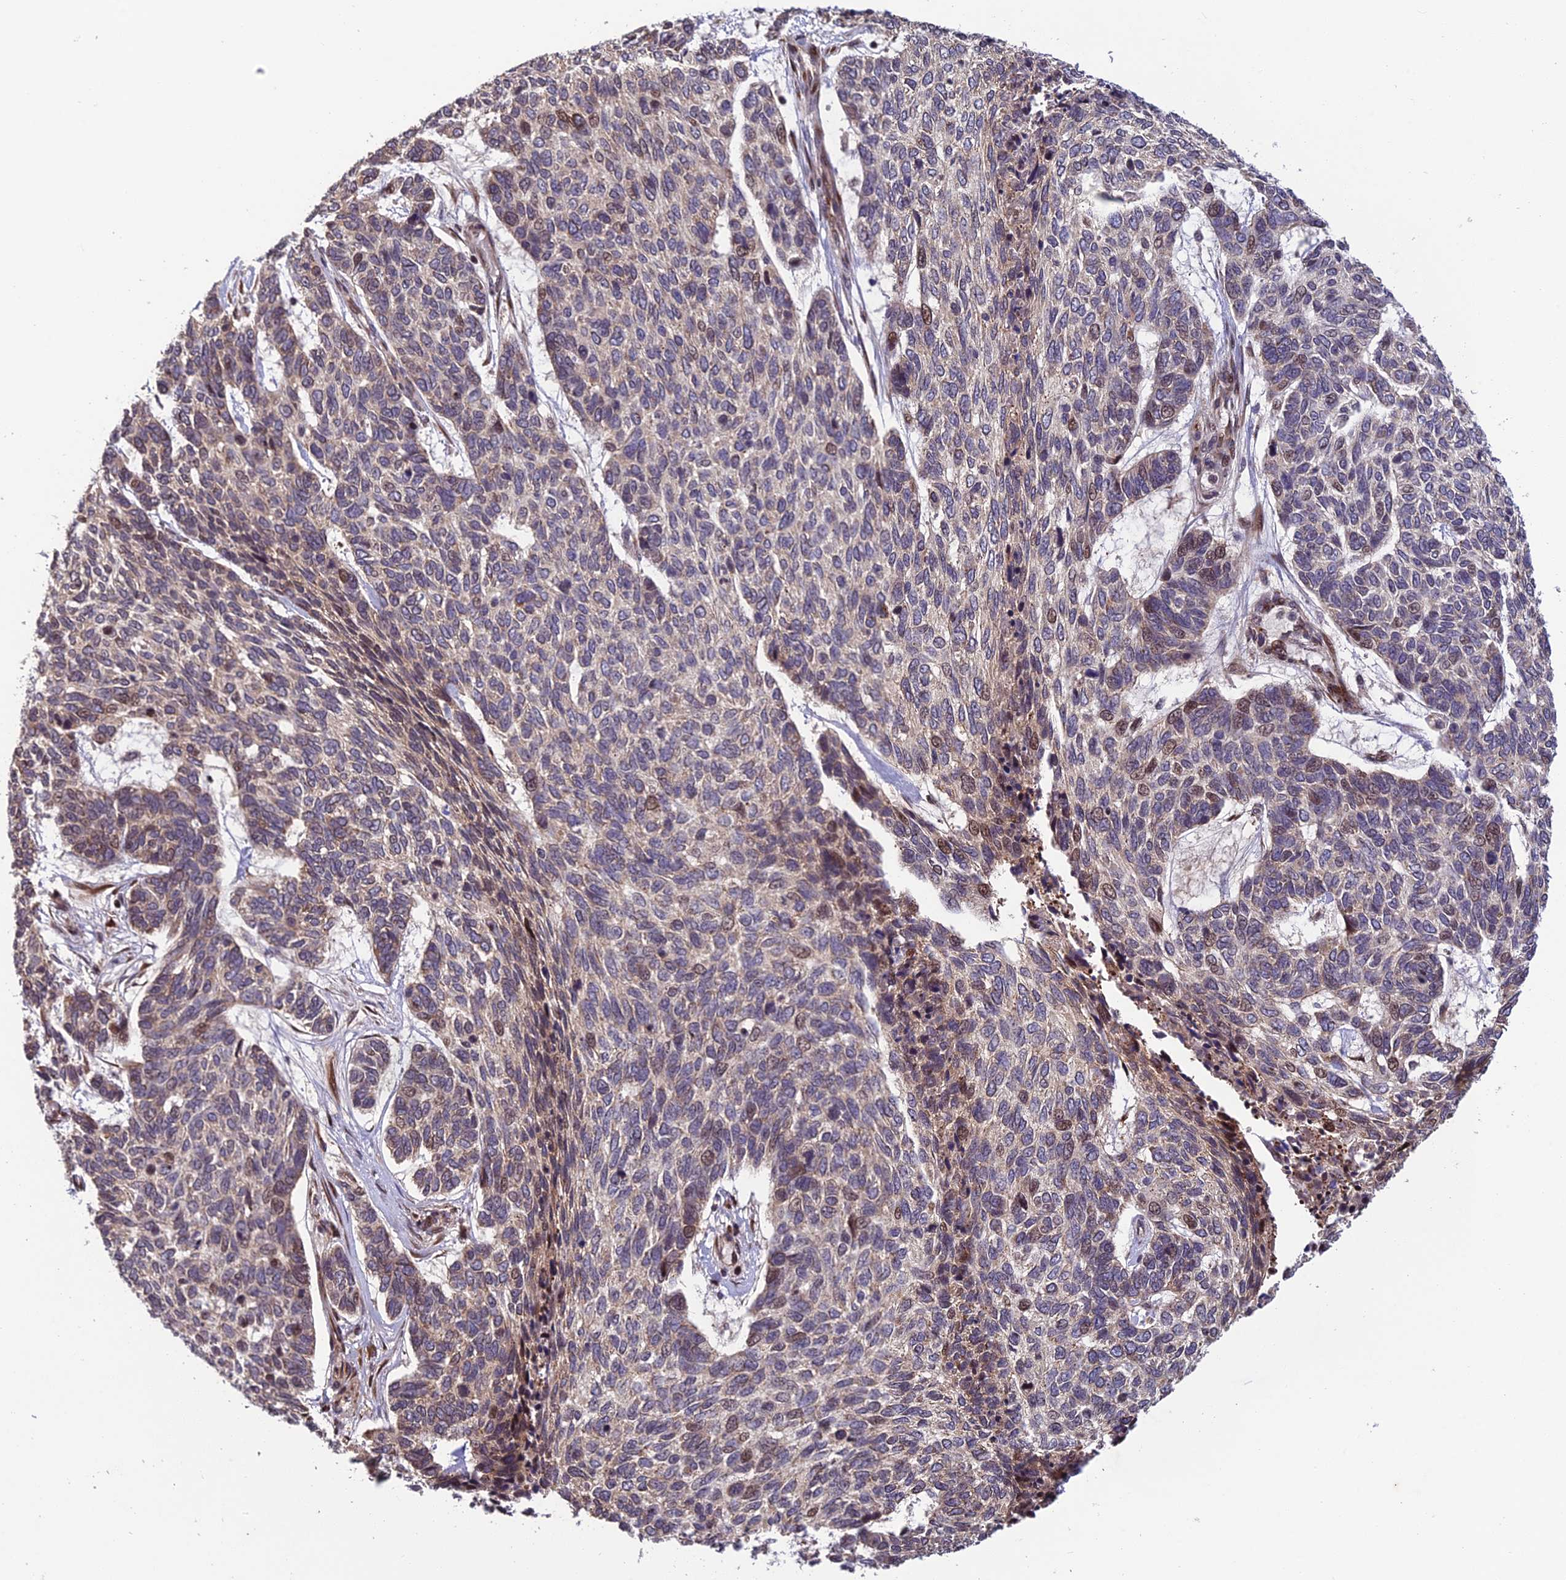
{"staining": {"intensity": "moderate", "quantity": "<25%", "location": "nuclear"}, "tissue": "skin cancer", "cell_type": "Tumor cells", "image_type": "cancer", "snomed": [{"axis": "morphology", "description": "Basal cell carcinoma"}, {"axis": "topography", "description": "Skin"}], "caption": "A photomicrograph of human skin cancer stained for a protein displays moderate nuclear brown staining in tumor cells.", "gene": "SMIM7", "patient": {"sex": "female", "age": 65}}